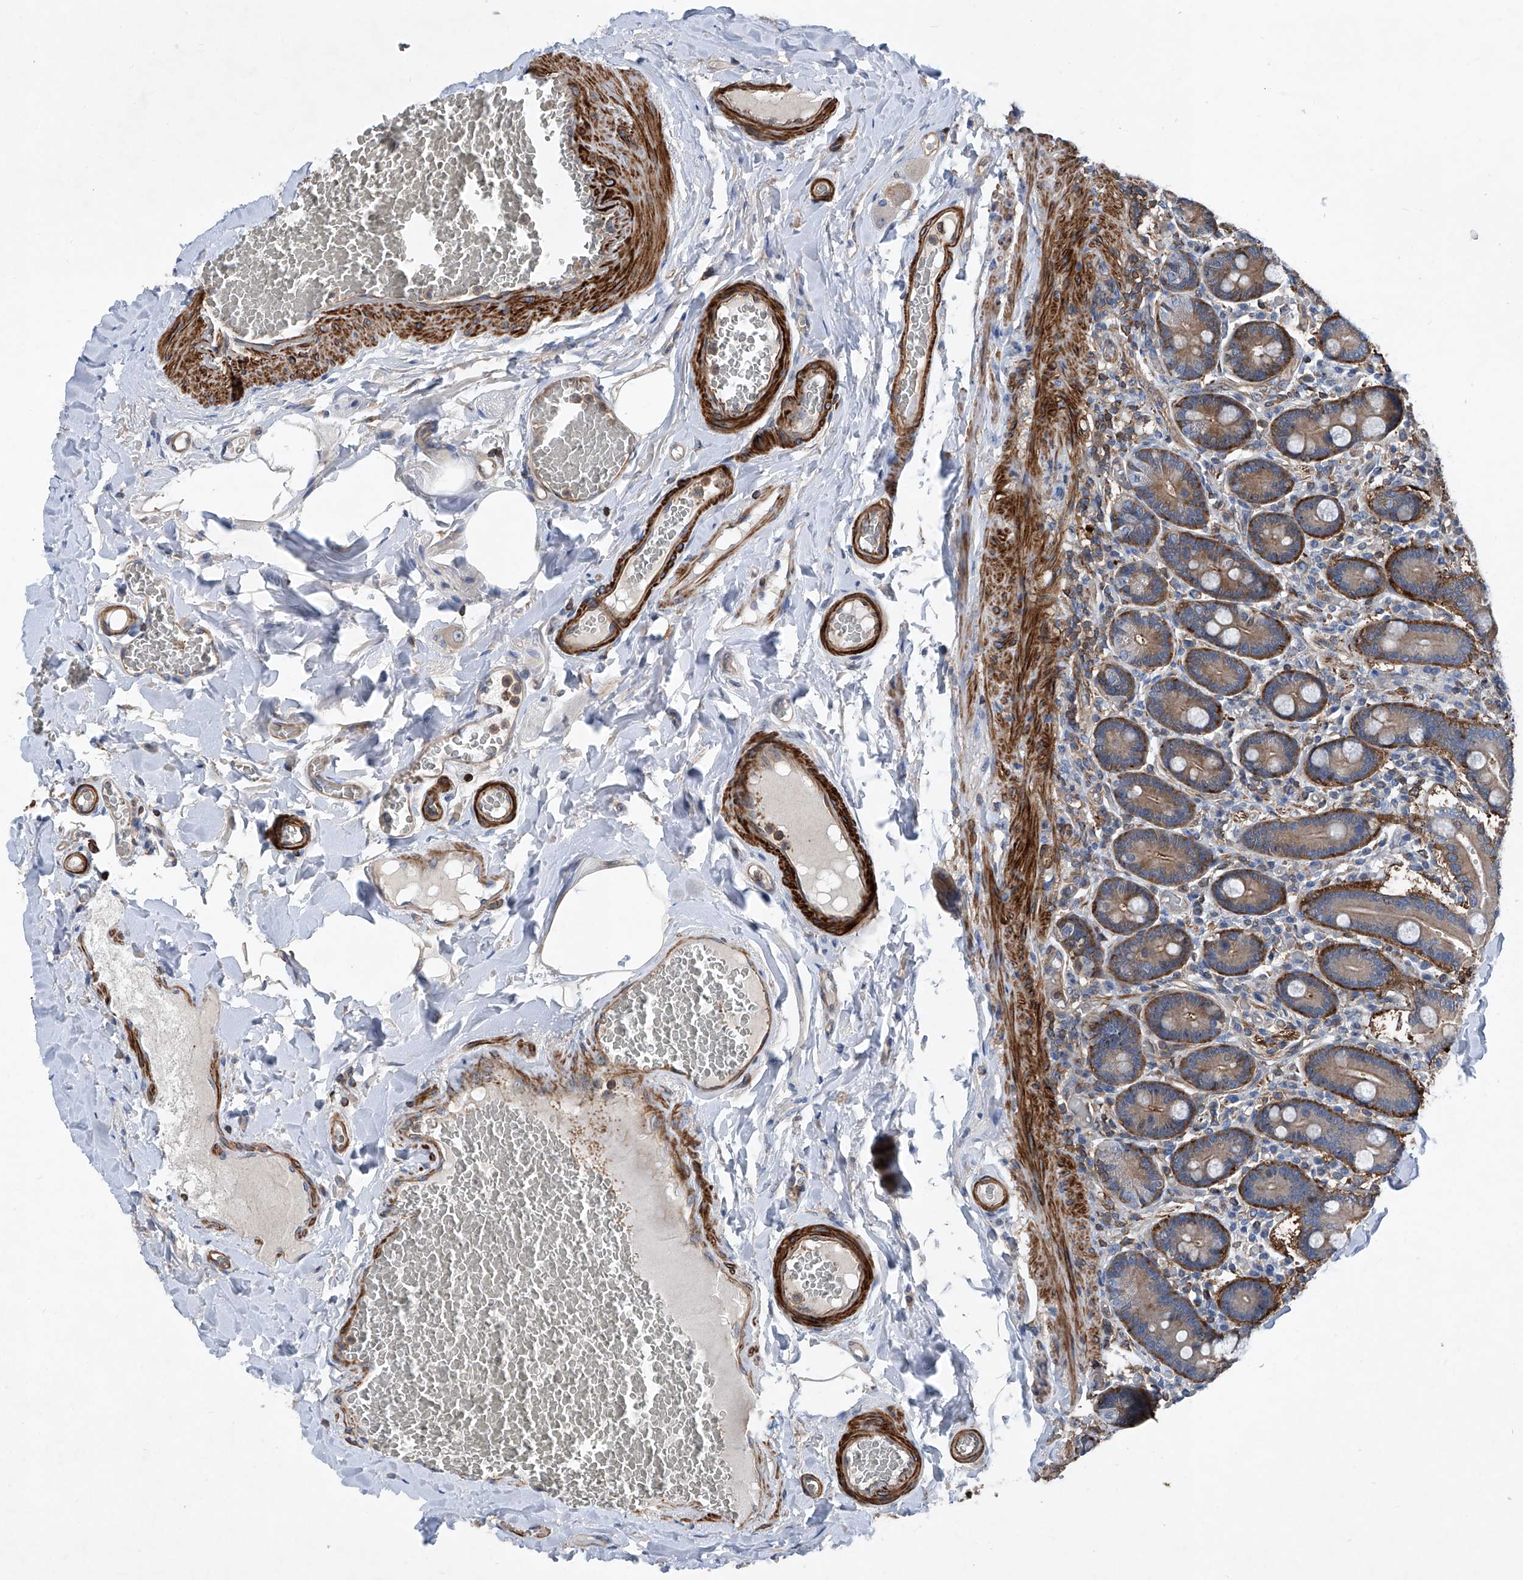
{"staining": {"intensity": "moderate", "quantity": ">75%", "location": "cytoplasmic/membranous"}, "tissue": "duodenum", "cell_type": "Glandular cells", "image_type": "normal", "snomed": [{"axis": "morphology", "description": "Normal tissue, NOS"}, {"axis": "topography", "description": "Duodenum"}], "caption": "IHC of unremarkable duodenum displays medium levels of moderate cytoplasmic/membranous positivity in about >75% of glandular cells. Nuclei are stained in blue.", "gene": "NT5C3A", "patient": {"sex": "female", "age": 62}}